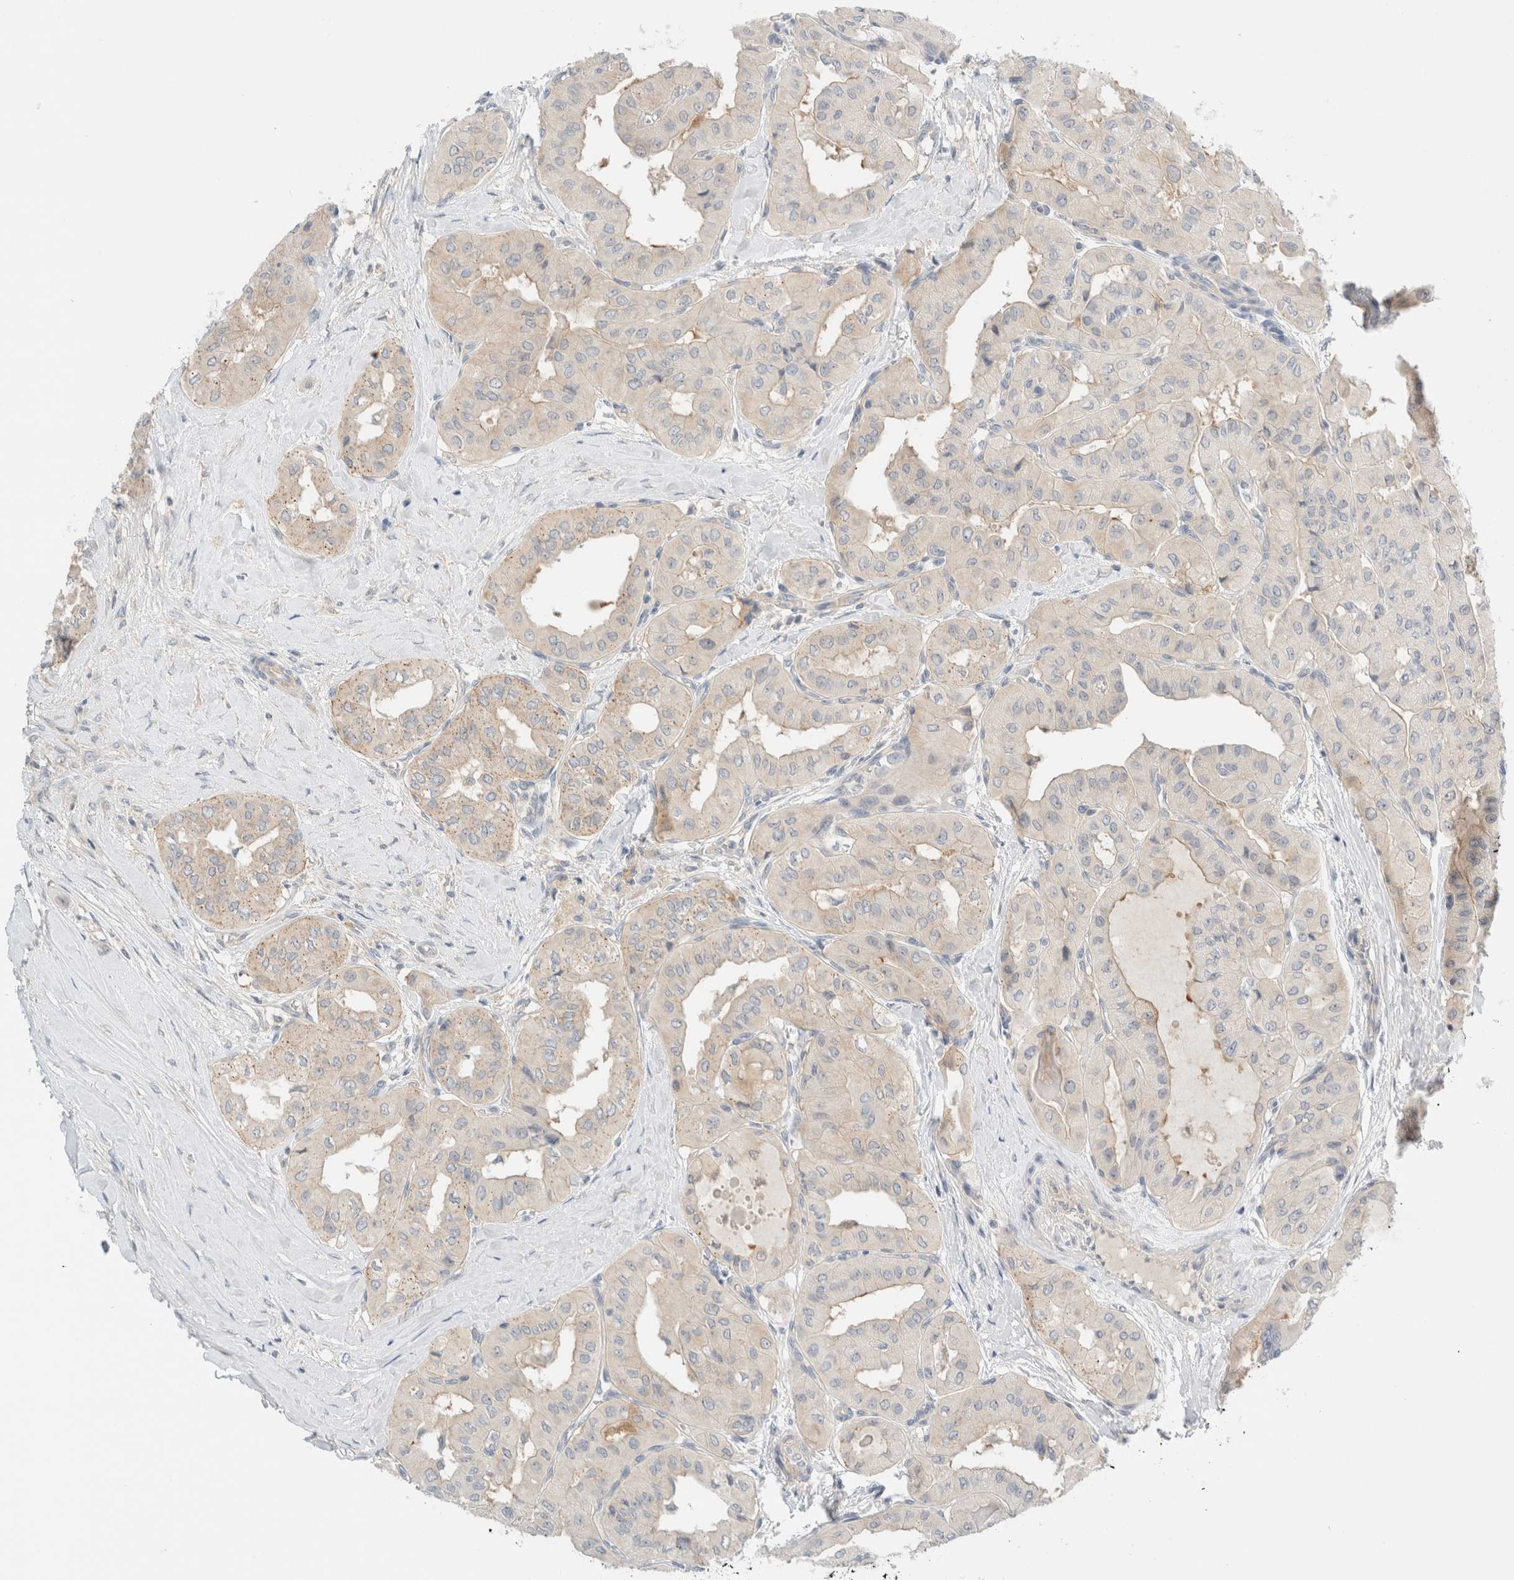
{"staining": {"intensity": "weak", "quantity": "<25%", "location": "cytoplasmic/membranous"}, "tissue": "thyroid cancer", "cell_type": "Tumor cells", "image_type": "cancer", "snomed": [{"axis": "morphology", "description": "Papillary adenocarcinoma, NOS"}, {"axis": "topography", "description": "Thyroid gland"}], "caption": "Immunohistochemistry (IHC) of thyroid papillary adenocarcinoma demonstrates no expression in tumor cells.", "gene": "SDR16C5", "patient": {"sex": "female", "age": 59}}